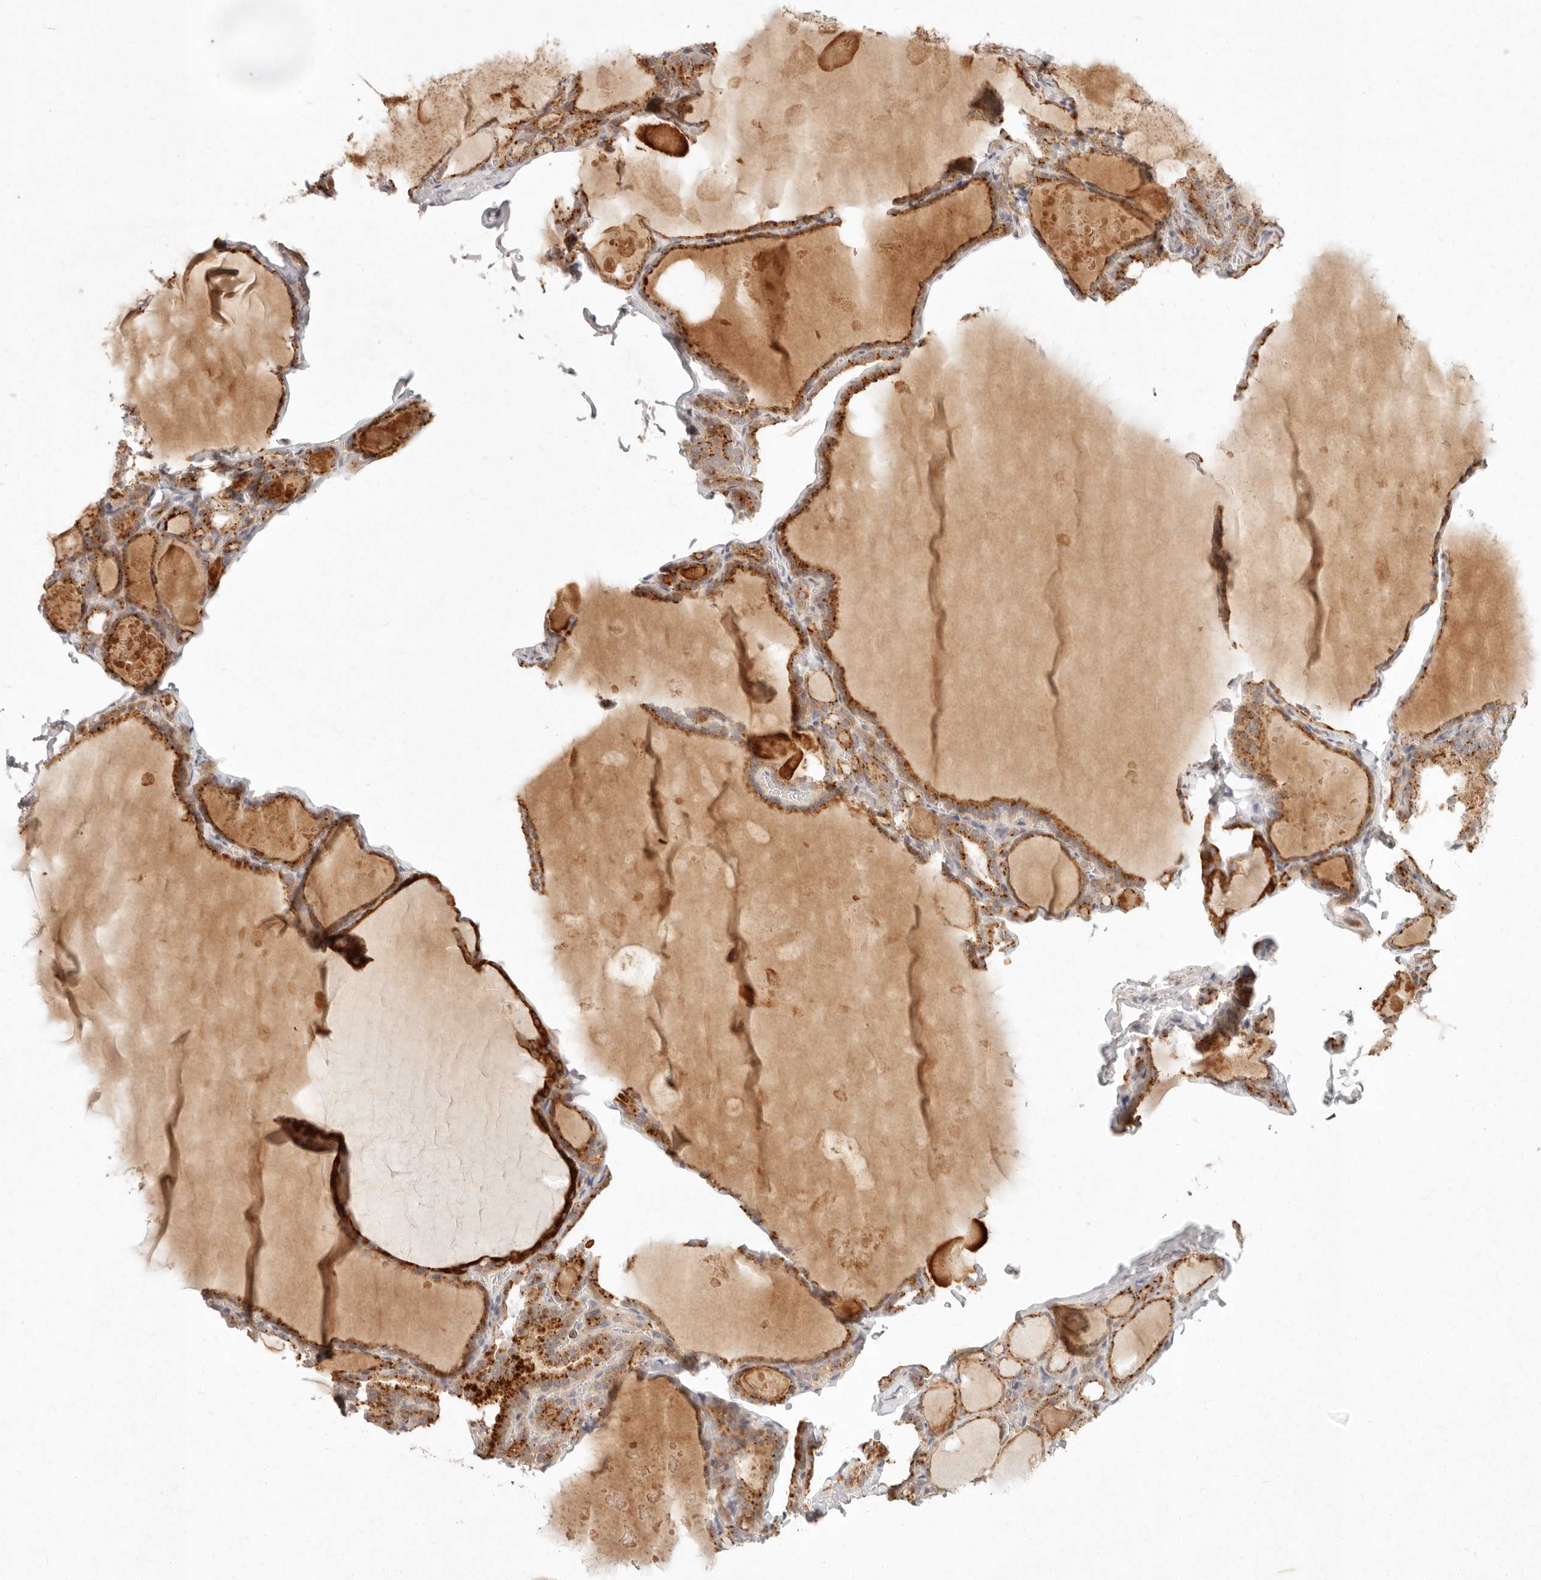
{"staining": {"intensity": "strong", "quantity": ">75%", "location": "cytoplasmic/membranous"}, "tissue": "thyroid gland", "cell_type": "Glandular cells", "image_type": "normal", "snomed": [{"axis": "morphology", "description": "Normal tissue, NOS"}, {"axis": "topography", "description": "Thyroid gland"}], "caption": "This is a histology image of IHC staining of benign thyroid gland, which shows strong staining in the cytoplasmic/membranous of glandular cells.", "gene": "C1orf127", "patient": {"sex": "male", "age": 56}}